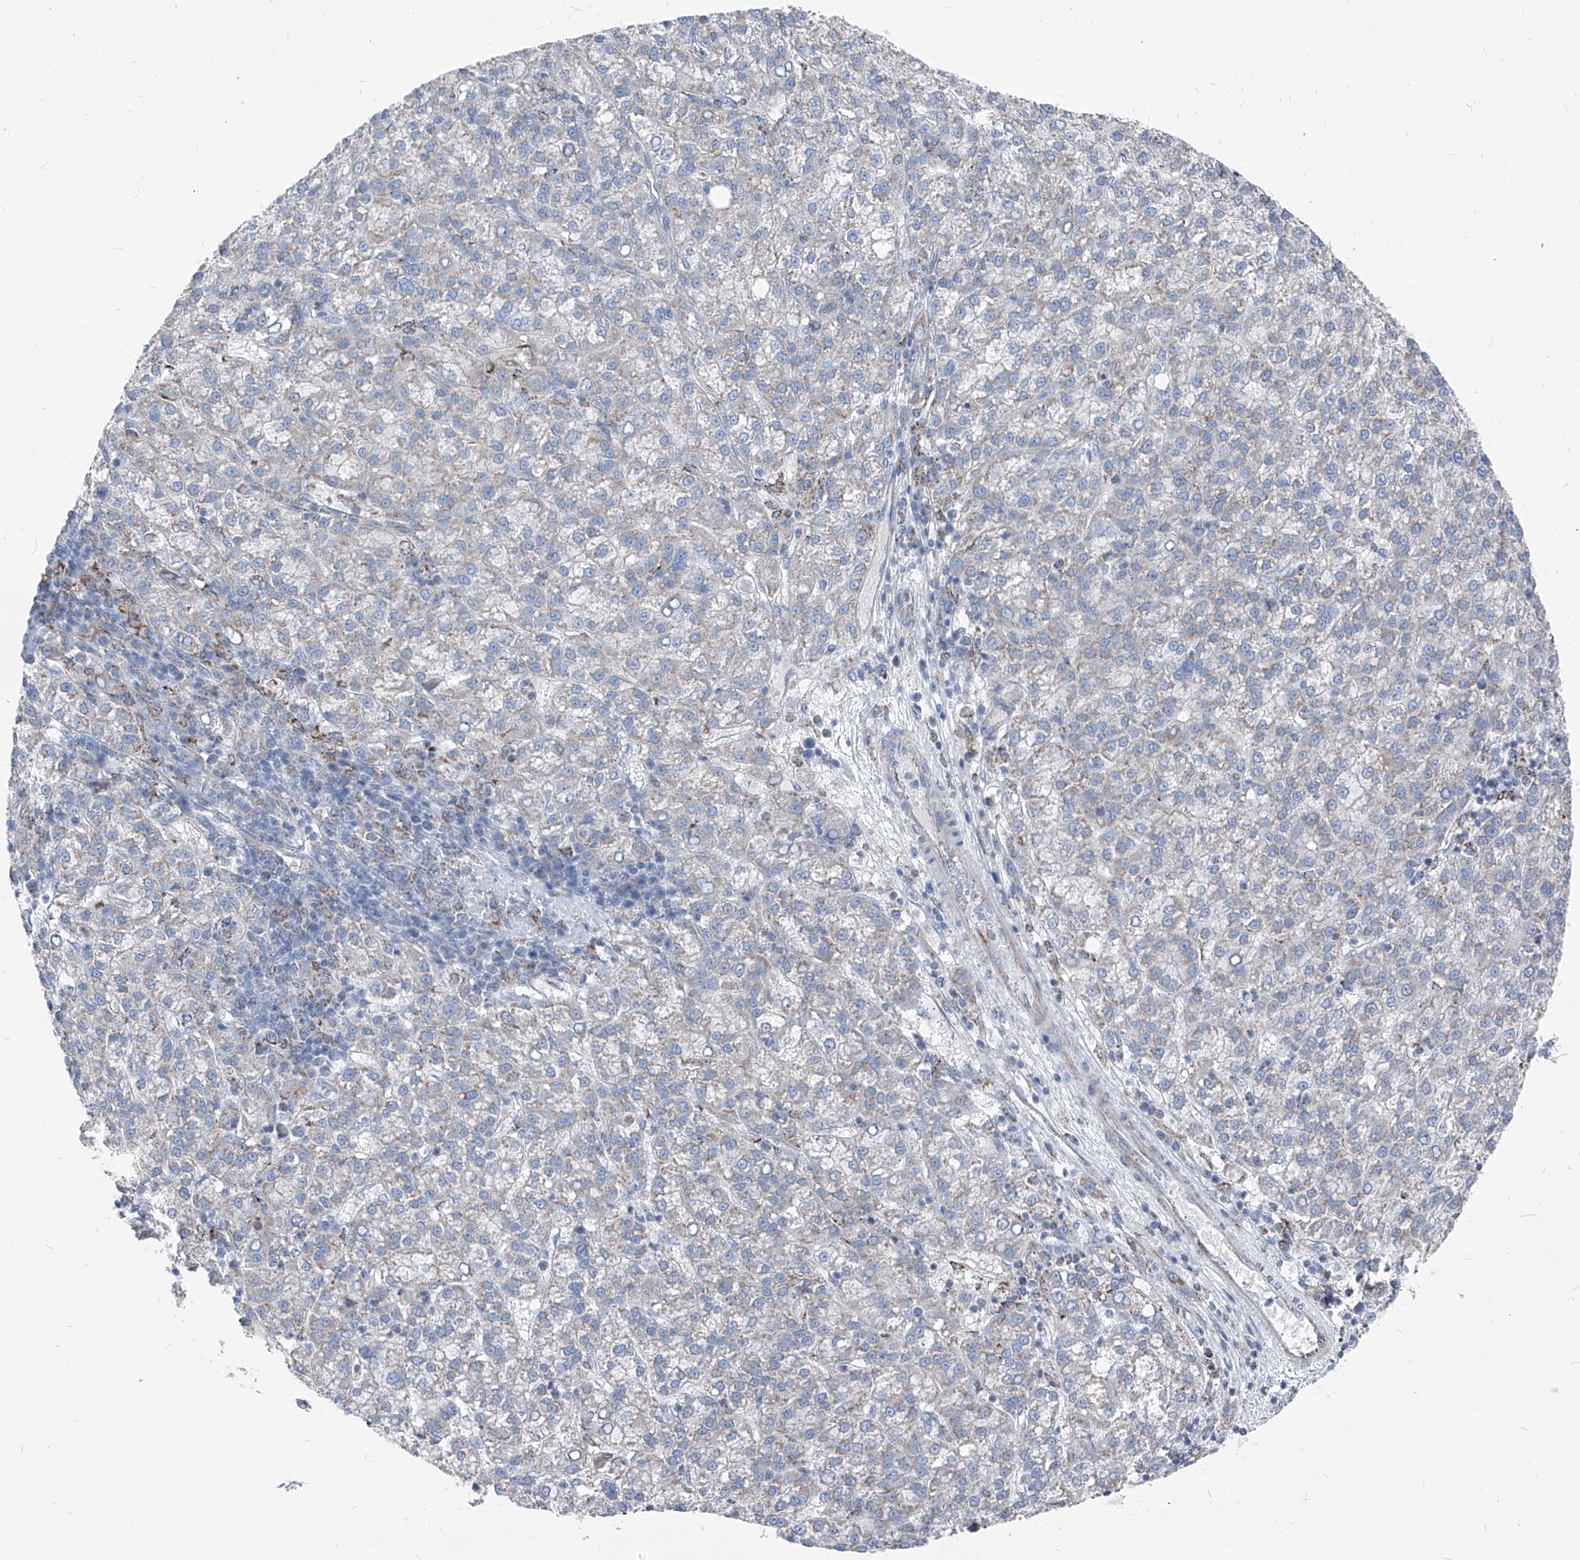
{"staining": {"intensity": "negative", "quantity": "none", "location": "none"}, "tissue": "liver cancer", "cell_type": "Tumor cells", "image_type": "cancer", "snomed": [{"axis": "morphology", "description": "Carcinoma, Hepatocellular, NOS"}, {"axis": "topography", "description": "Liver"}], "caption": "Image shows no significant protein expression in tumor cells of hepatocellular carcinoma (liver). (Brightfield microscopy of DAB (3,3'-diaminobenzidine) IHC at high magnification).", "gene": "AGPS", "patient": {"sex": "female", "age": 58}}